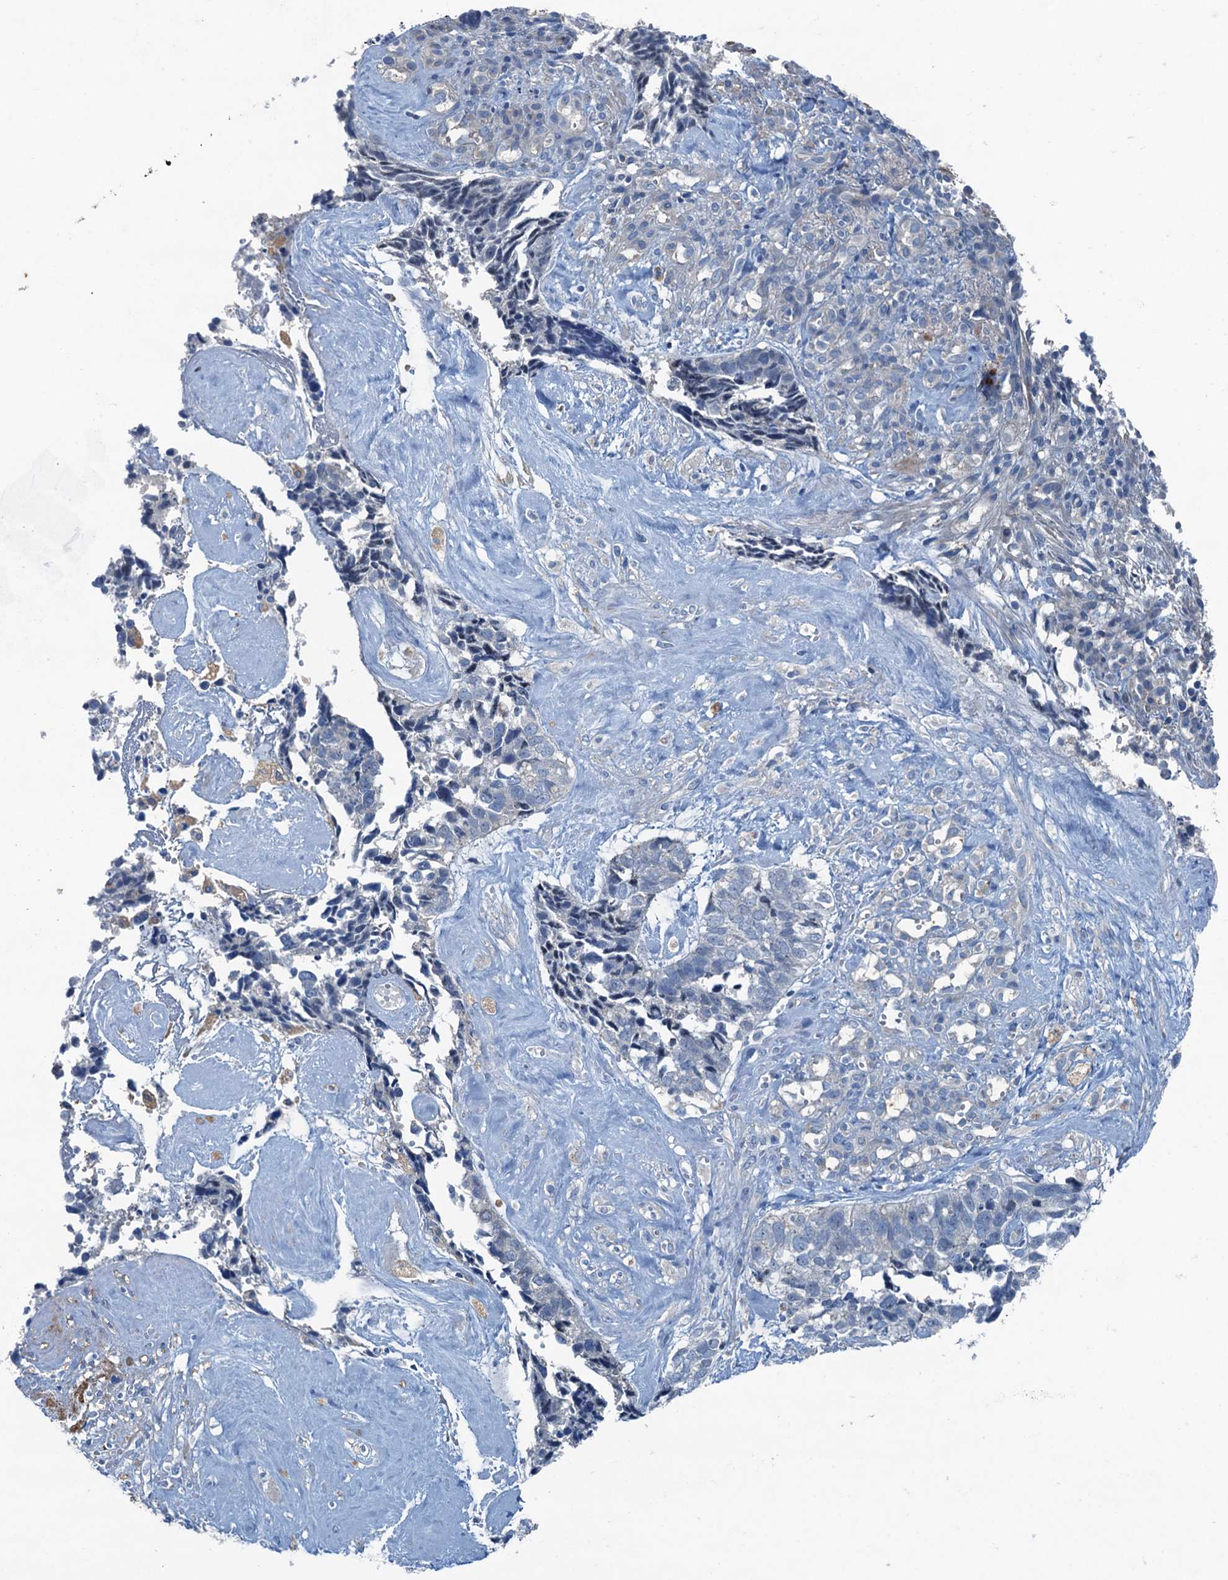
{"staining": {"intensity": "negative", "quantity": "none", "location": "none"}, "tissue": "cervical cancer", "cell_type": "Tumor cells", "image_type": "cancer", "snomed": [{"axis": "morphology", "description": "Squamous cell carcinoma, NOS"}, {"axis": "topography", "description": "Cervix"}], "caption": "Immunohistochemical staining of cervical squamous cell carcinoma exhibits no significant expression in tumor cells.", "gene": "CBLIF", "patient": {"sex": "female", "age": 63}}